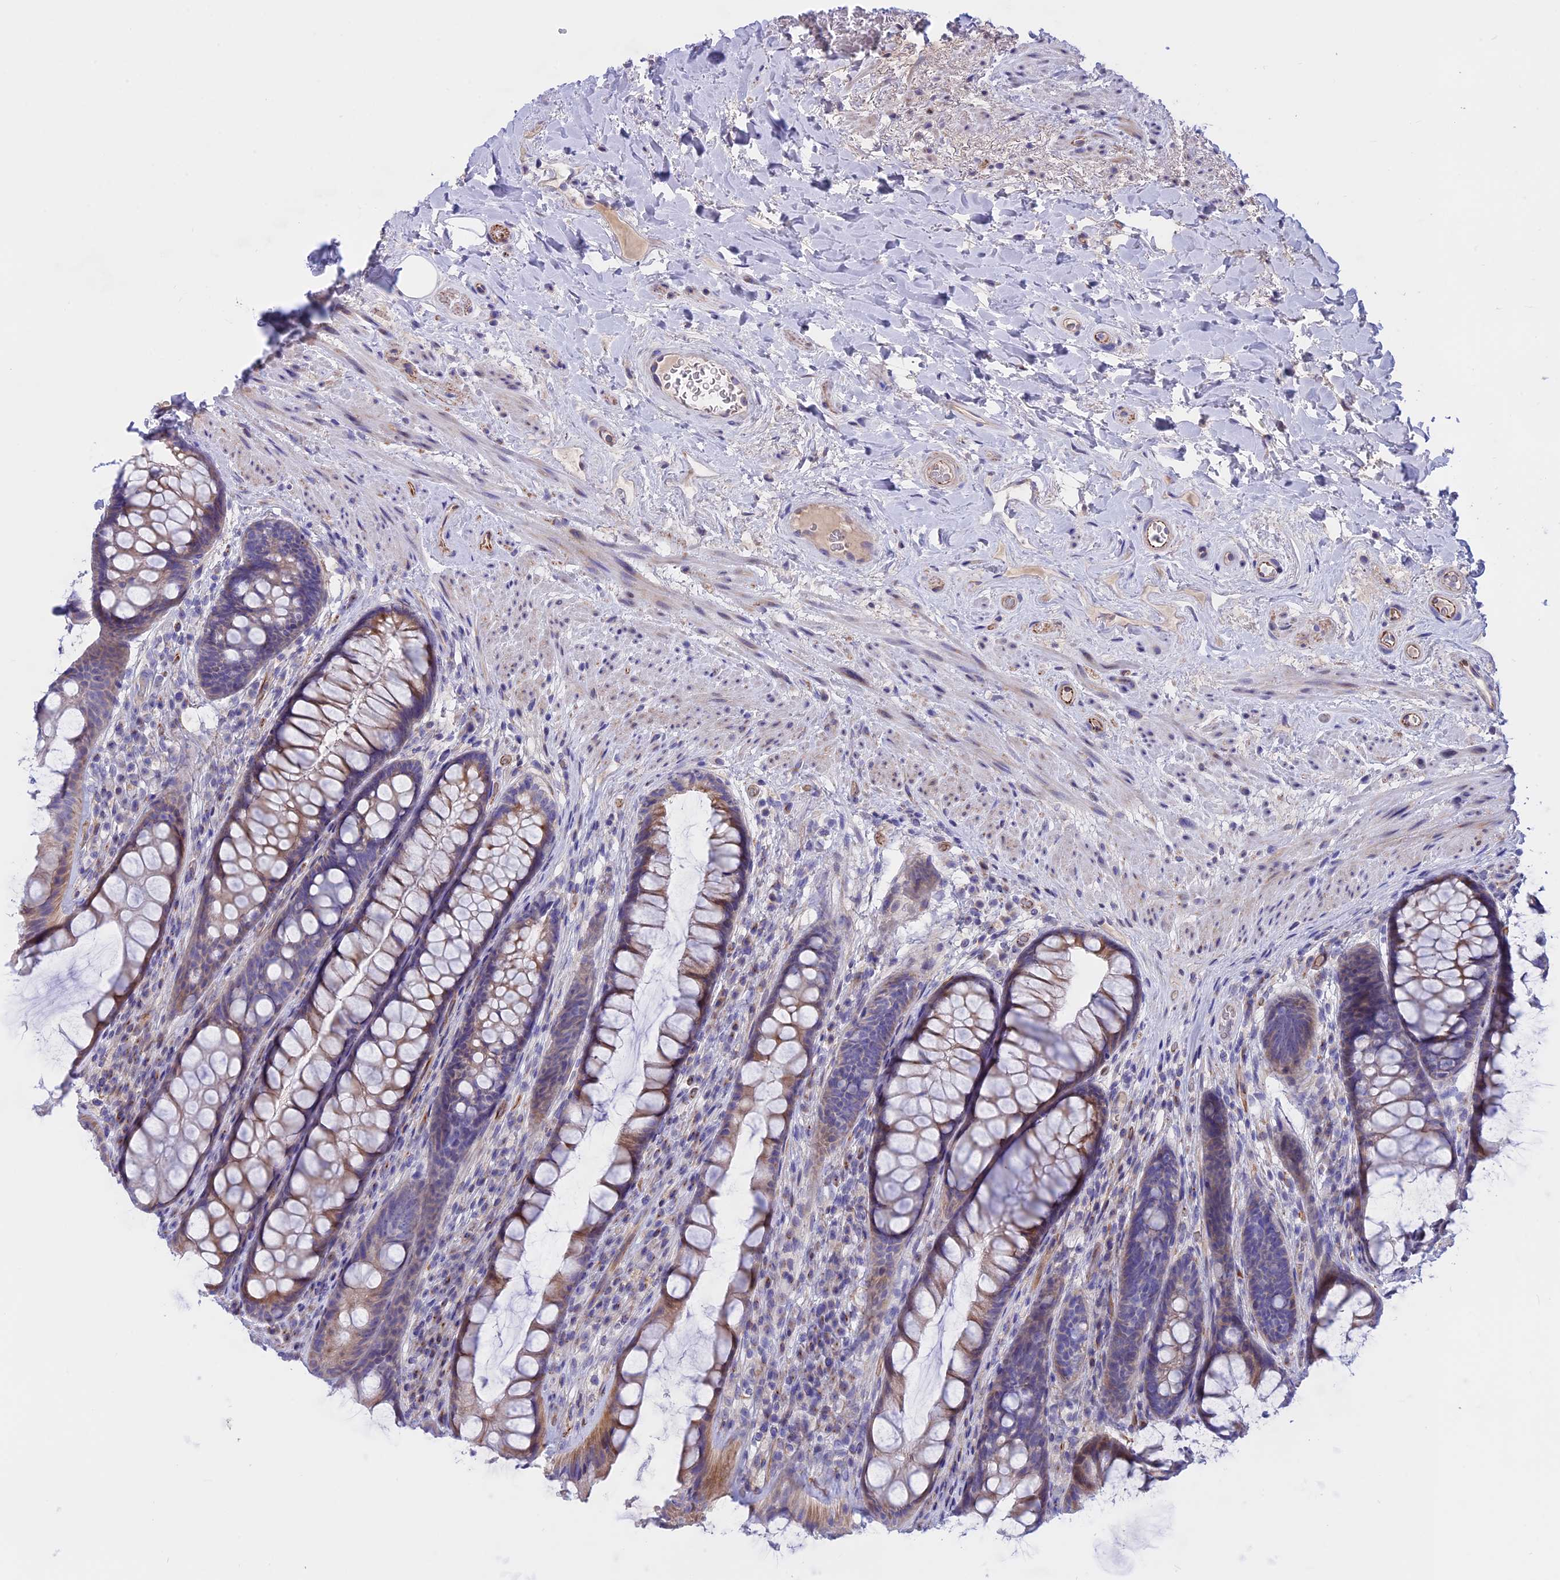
{"staining": {"intensity": "moderate", "quantity": "25%-75%", "location": "cytoplasmic/membranous"}, "tissue": "rectum", "cell_type": "Glandular cells", "image_type": "normal", "snomed": [{"axis": "morphology", "description": "Normal tissue, NOS"}, {"axis": "topography", "description": "Rectum"}], "caption": "Protein expression analysis of benign human rectum reveals moderate cytoplasmic/membranous positivity in about 25%-75% of glandular cells. The staining is performed using DAB (3,3'-diaminobenzidine) brown chromogen to label protein expression. The nuclei are counter-stained blue using hematoxylin.", "gene": "TMEM138", "patient": {"sex": "male", "age": 74}}